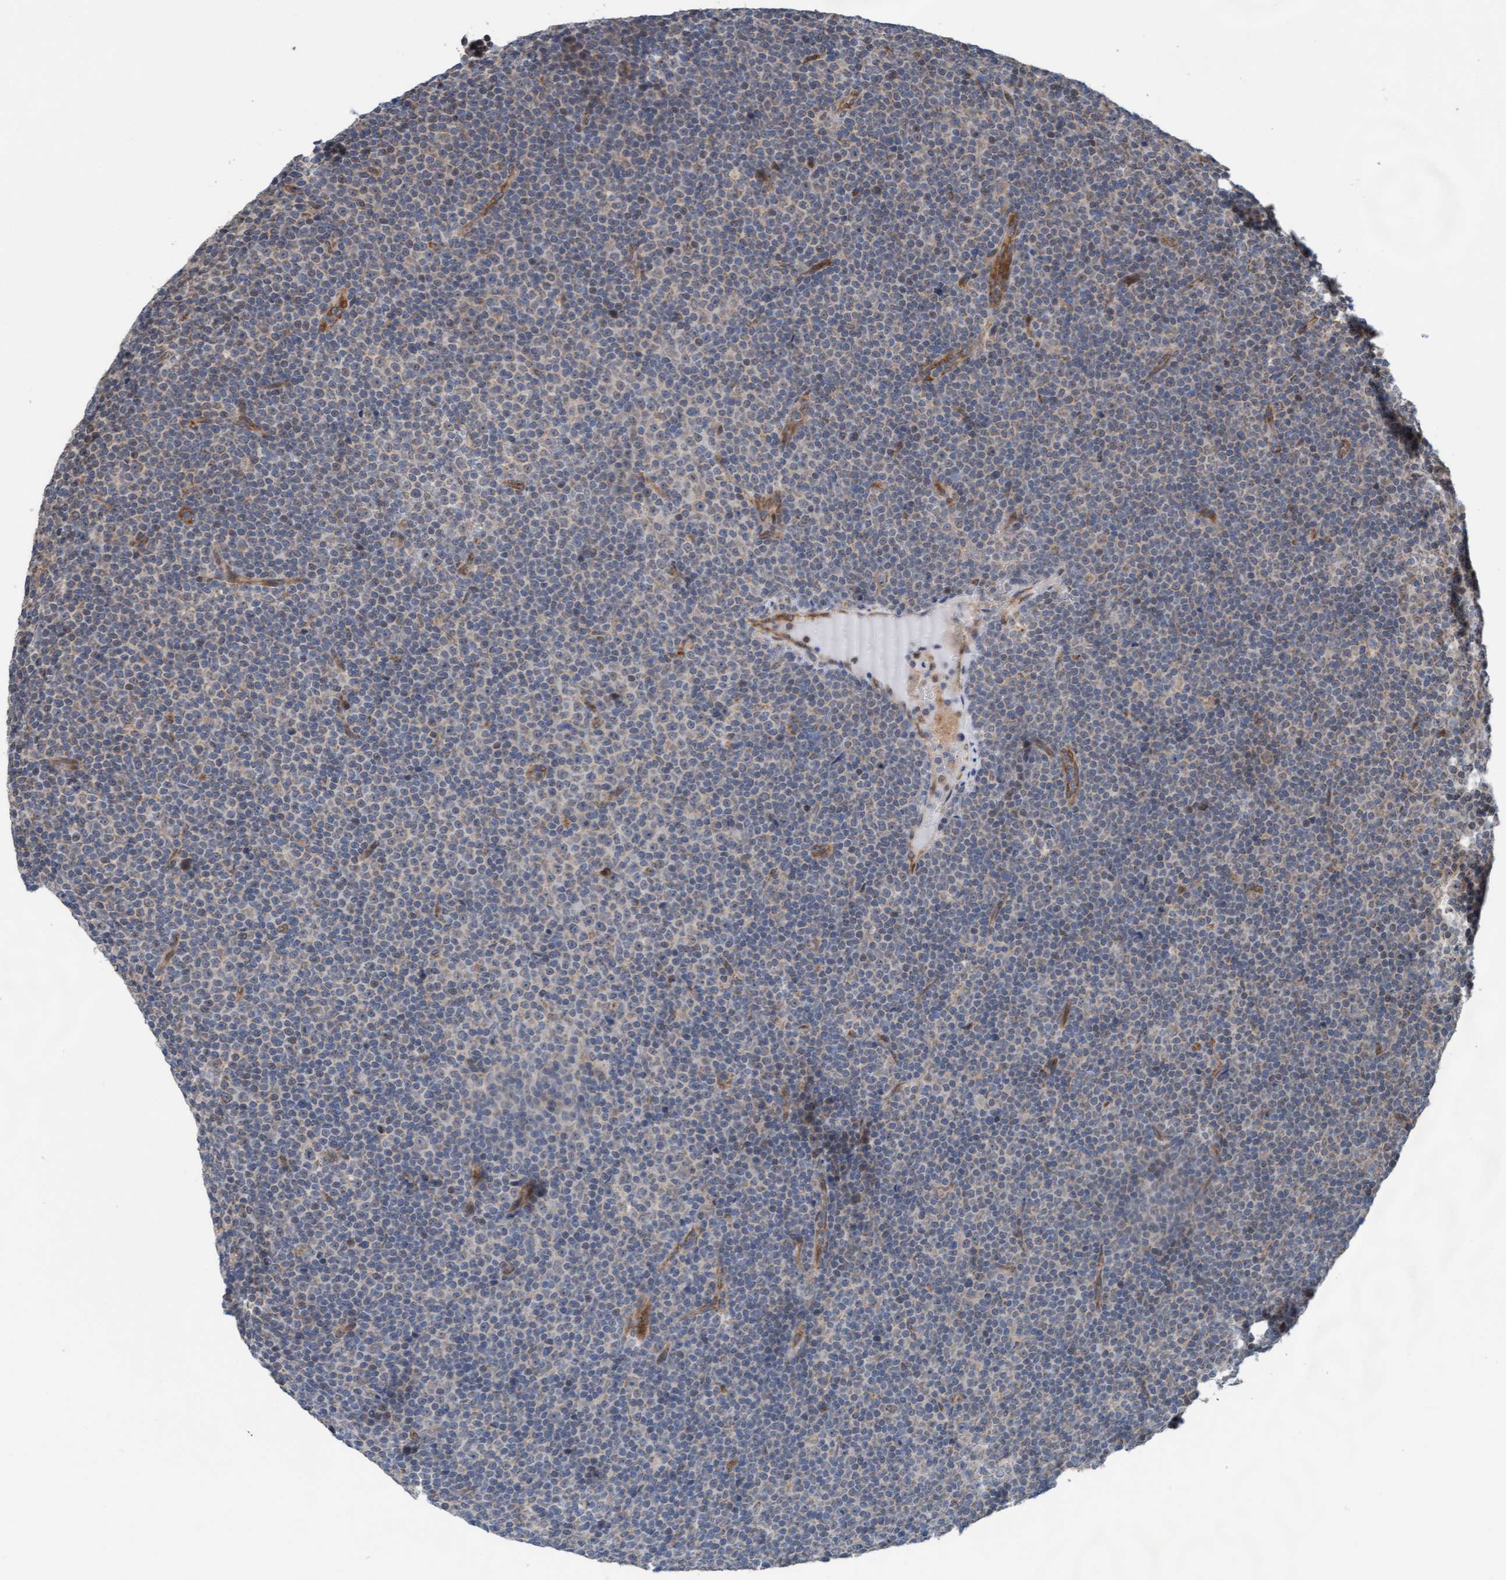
{"staining": {"intensity": "weak", "quantity": "<25%", "location": "cytoplasmic/membranous"}, "tissue": "lymphoma", "cell_type": "Tumor cells", "image_type": "cancer", "snomed": [{"axis": "morphology", "description": "Malignant lymphoma, non-Hodgkin's type, Low grade"}, {"axis": "topography", "description": "Lymph node"}], "caption": "Tumor cells show no significant protein expression in malignant lymphoma, non-Hodgkin's type (low-grade).", "gene": "ZNF566", "patient": {"sex": "female", "age": 67}}